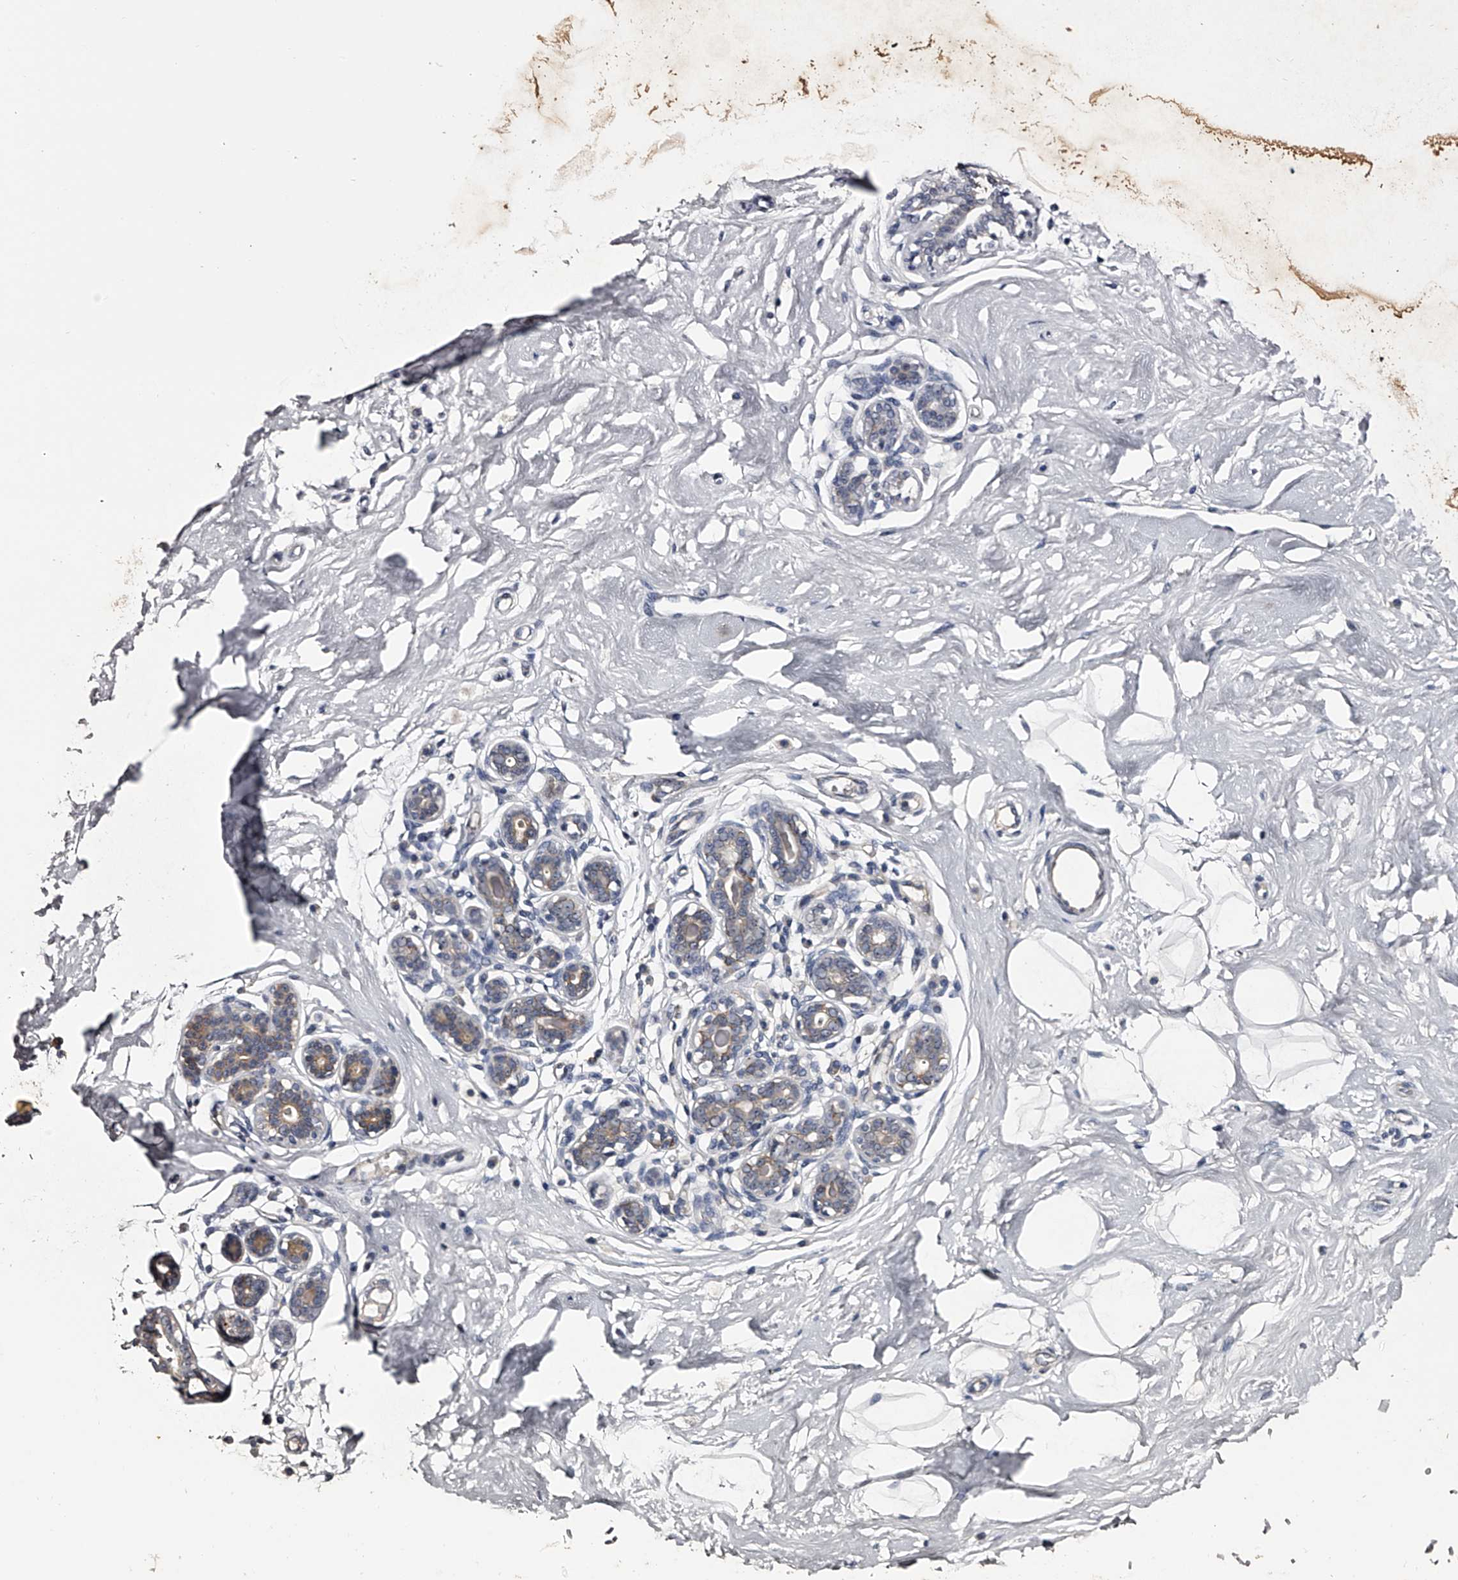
{"staining": {"intensity": "negative", "quantity": "none", "location": "none"}, "tissue": "breast", "cell_type": "Adipocytes", "image_type": "normal", "snomed": [{"axis": "morphology", "description": "Normal tissue, NOS"}, {"axis": "morphology", "description": "Adenoma, NOS"}, {"axis": "topography", "description": "Breast"}], "caption": "Immunohistochemical staining of benign breast demonstrates no significant positivity in adipocytes. Nuclei are stained in blue.", "gene": "MDN1", "patient": {"sex": "female", "age": 23}}